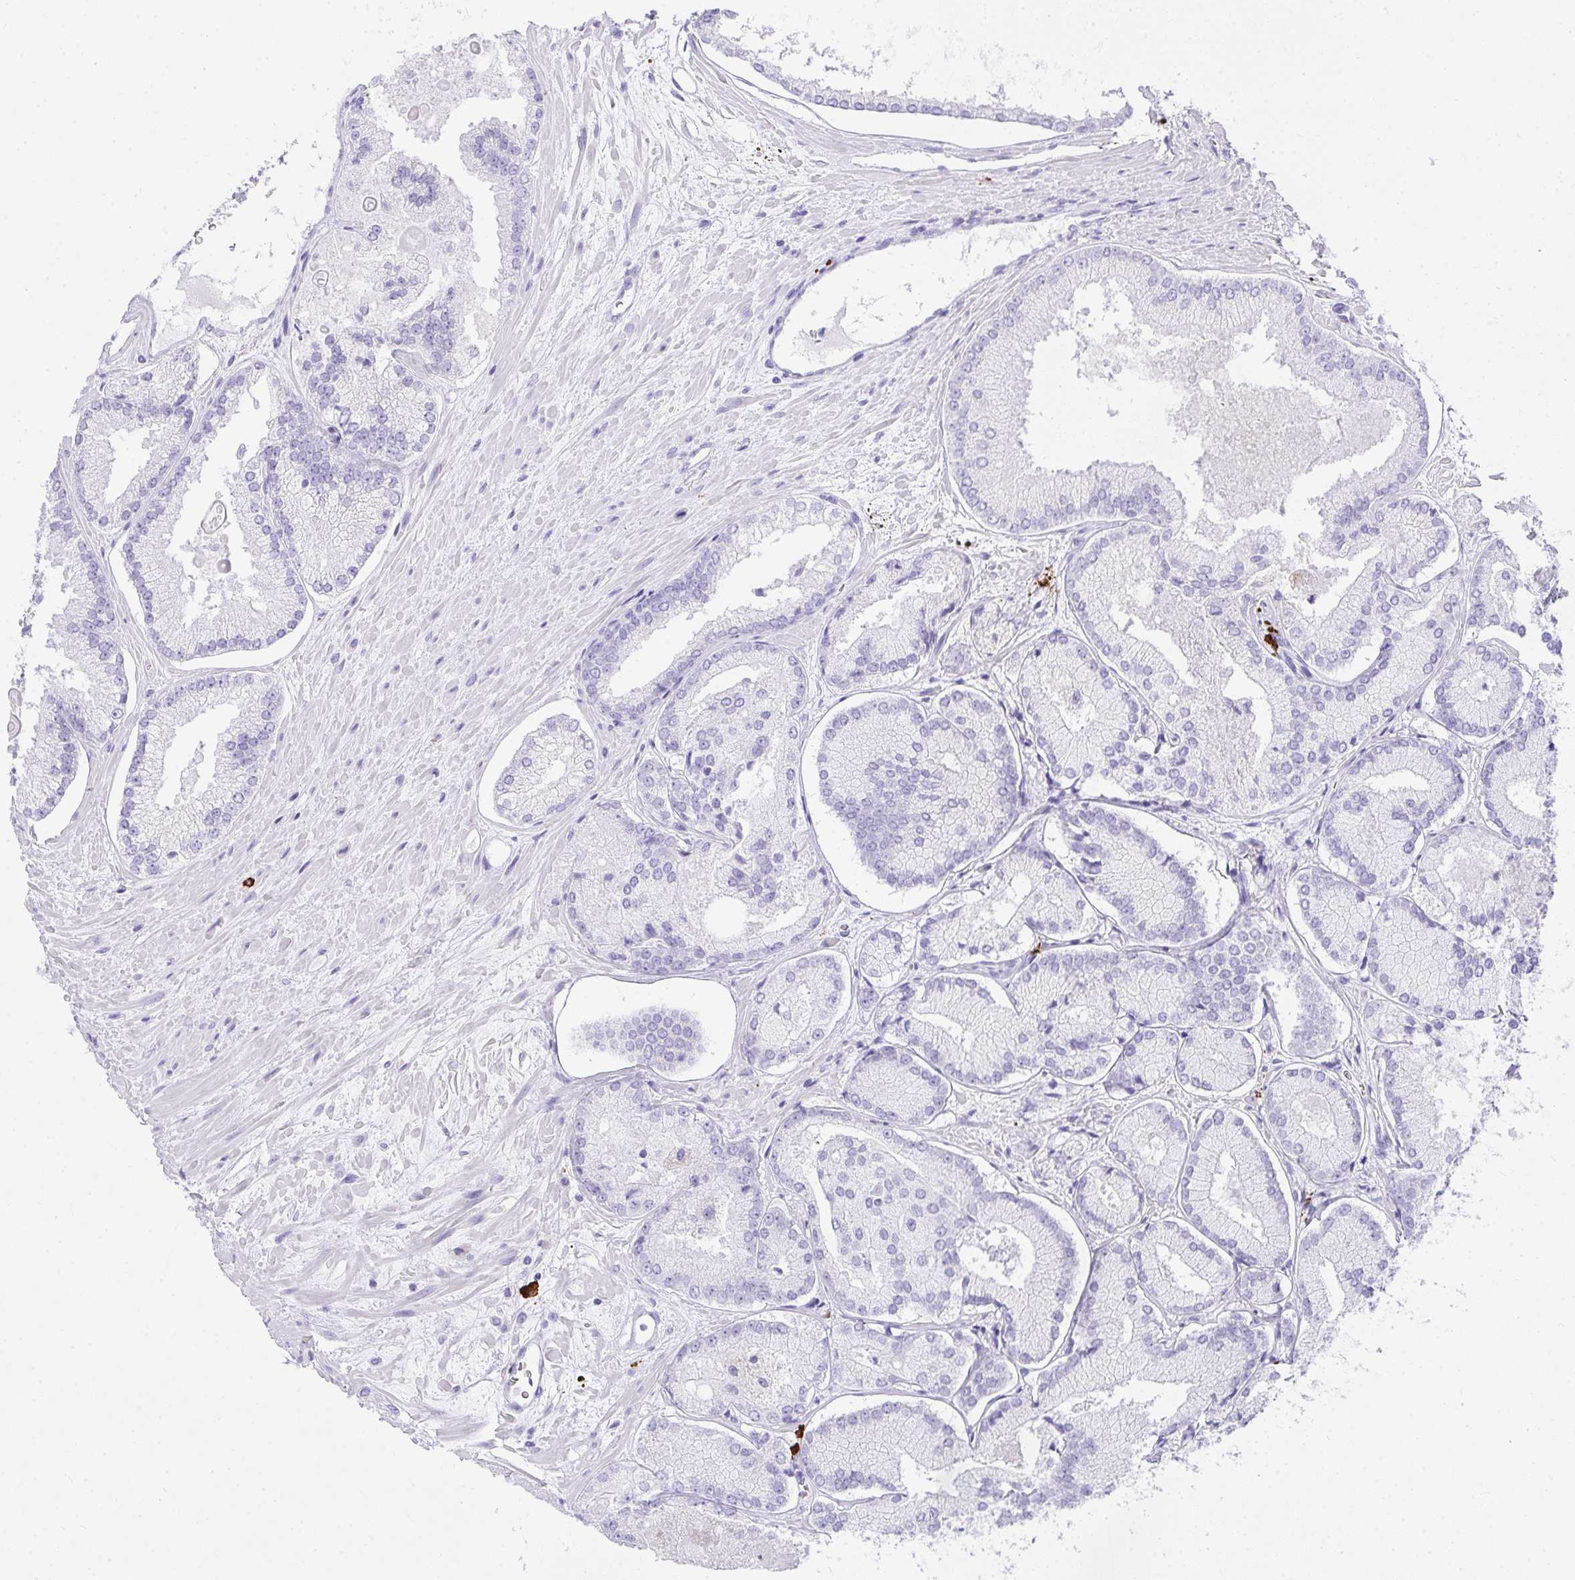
{"staining": {"intensity": "negative", "quantity": "none", "location": "none"}, "tissue": "prostate cancer", "cell_type": "Tumor cells", "image_type": "cancer", "snomed": [{"axis": "morphology", "description": "Adenocarcinoma, High grade"}, {"axis": "topography", "description": "Prostate"}], "caption": "High power microscopy photomicrograph of an immunohistochemistry (IHC) histopathology image of prostate high-grade adenocarcinoma, revealing no significant positivity in tumor cells.", "gene": "CDADC1", "patient": {"sex": "male", "age": 73}}